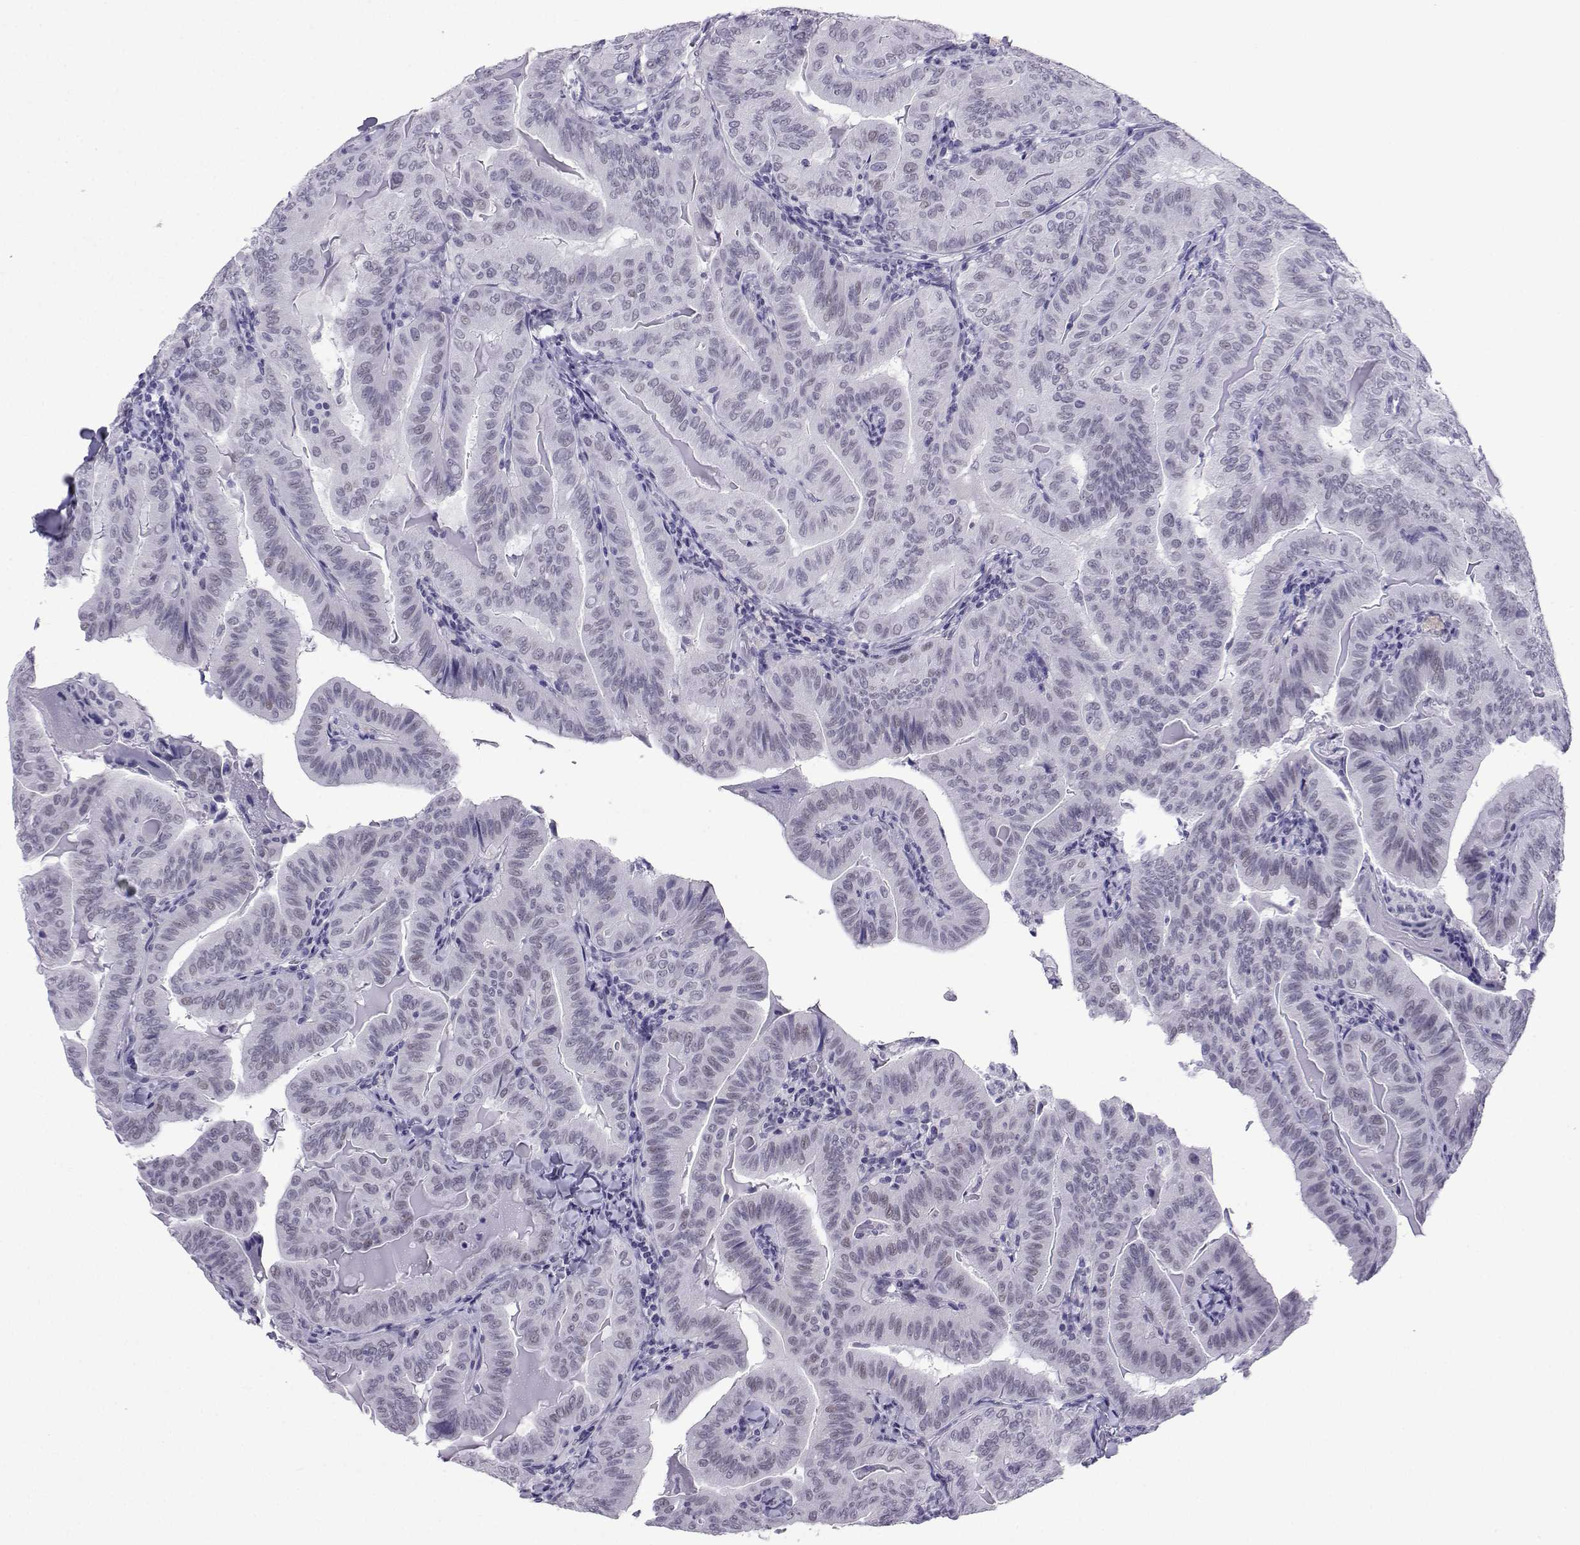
{"staining": {"intensity": "negative", "quantity": "none", "location": "none"}, "tissue": "thyroid cancer", "cell_type": "Tumor cells", "image_type": "cancer", "snomed": [{"axis": "morphology", "description": "Papillary adenocarcinoma, NOS"}, {"axis": "topography", "description": "Thyroid gland"}], "caption": "Thyroid cancer was stained to show a protein in brown. There is no significant positivity in tumor cells.", "gene": "LORICRIN", "patient": {"sex": "female", "age": 68}}